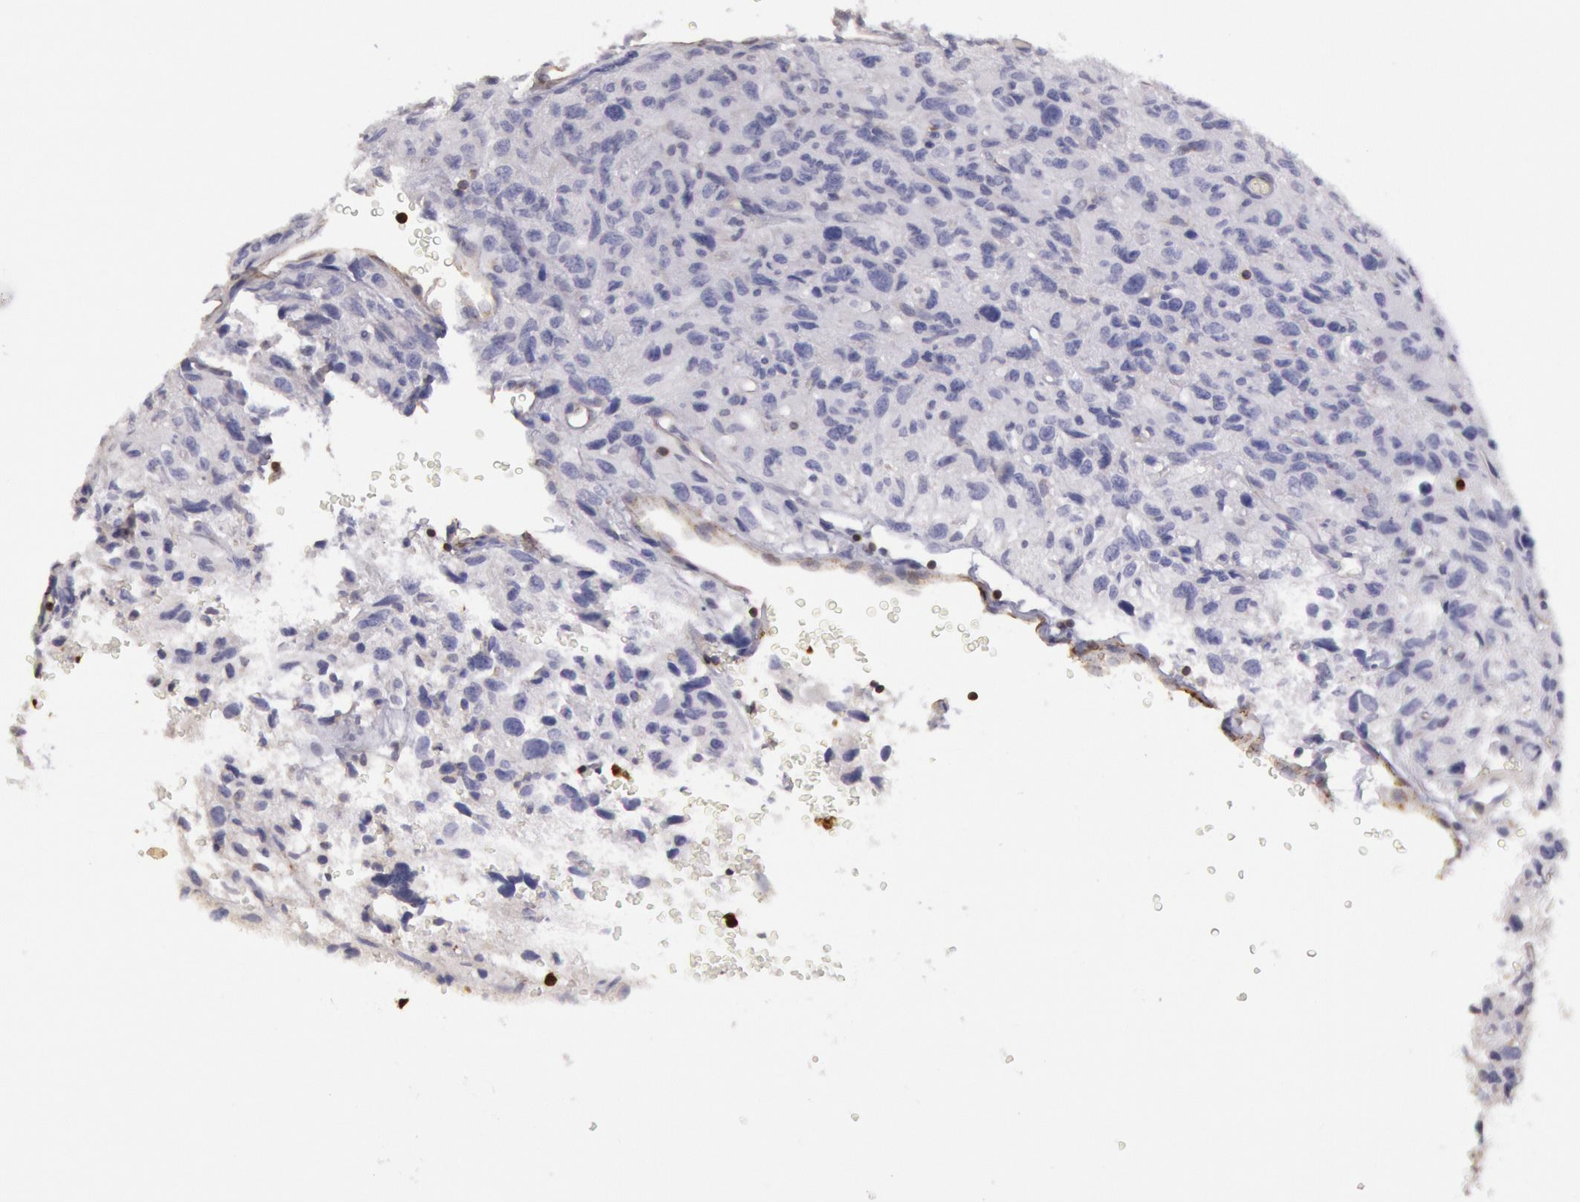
{"staining": {"intensity": "negative", "quantity": "none", "location": "none"}, "tissue": "glioma", "cell_type": "Tumor cells", "image_type": "cancer", "snomed": [{"axis": "morphology", "description": "Glioma, malignant, High grade"}, {"axis": "topography", "description": "Brain"}], "caption": "Tumor cells are negative for protein expression in human glioma. (Immunohistochemistry (ihc), brightfield microscopy, high magnification).", "gene": "RAB27A", "patient": {"sex": "male", "age": 72}}